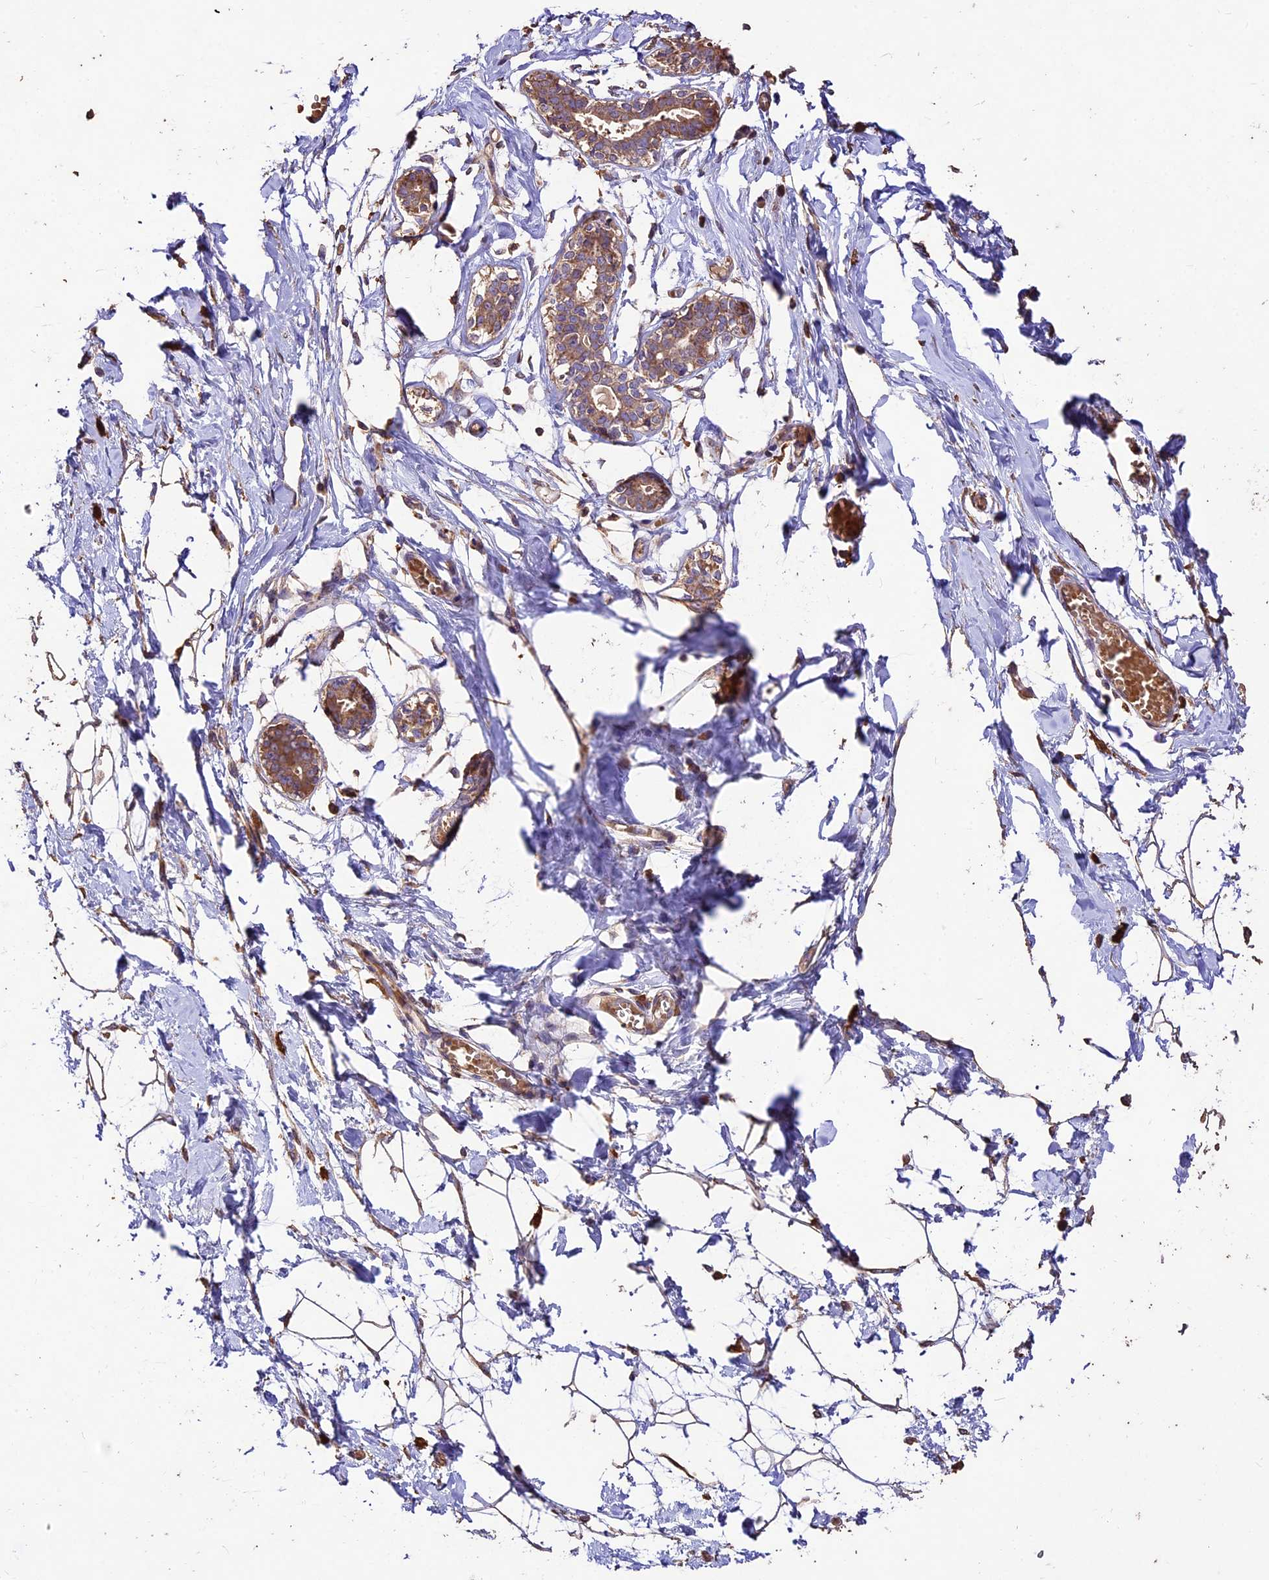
{"staining": {"intensity": "weak", "quantity": ">75%", "location": "cytoplasmic/membranous"}, "tissue": "breast", "cell_type": "Adipocytes", "image_type": "normal", "snomed": [{"axis": "morphology", "description": "Normal tissue, NOS"}, {"axis": "topography", "description": "Breast"}], "caption": "A low amount of weak cytoplasmic/membranous positivity is seen in about >75% of adipocytes in benign breast.", "gene": "CRLF1", "patient": {"sex": "female", "age": 27}}